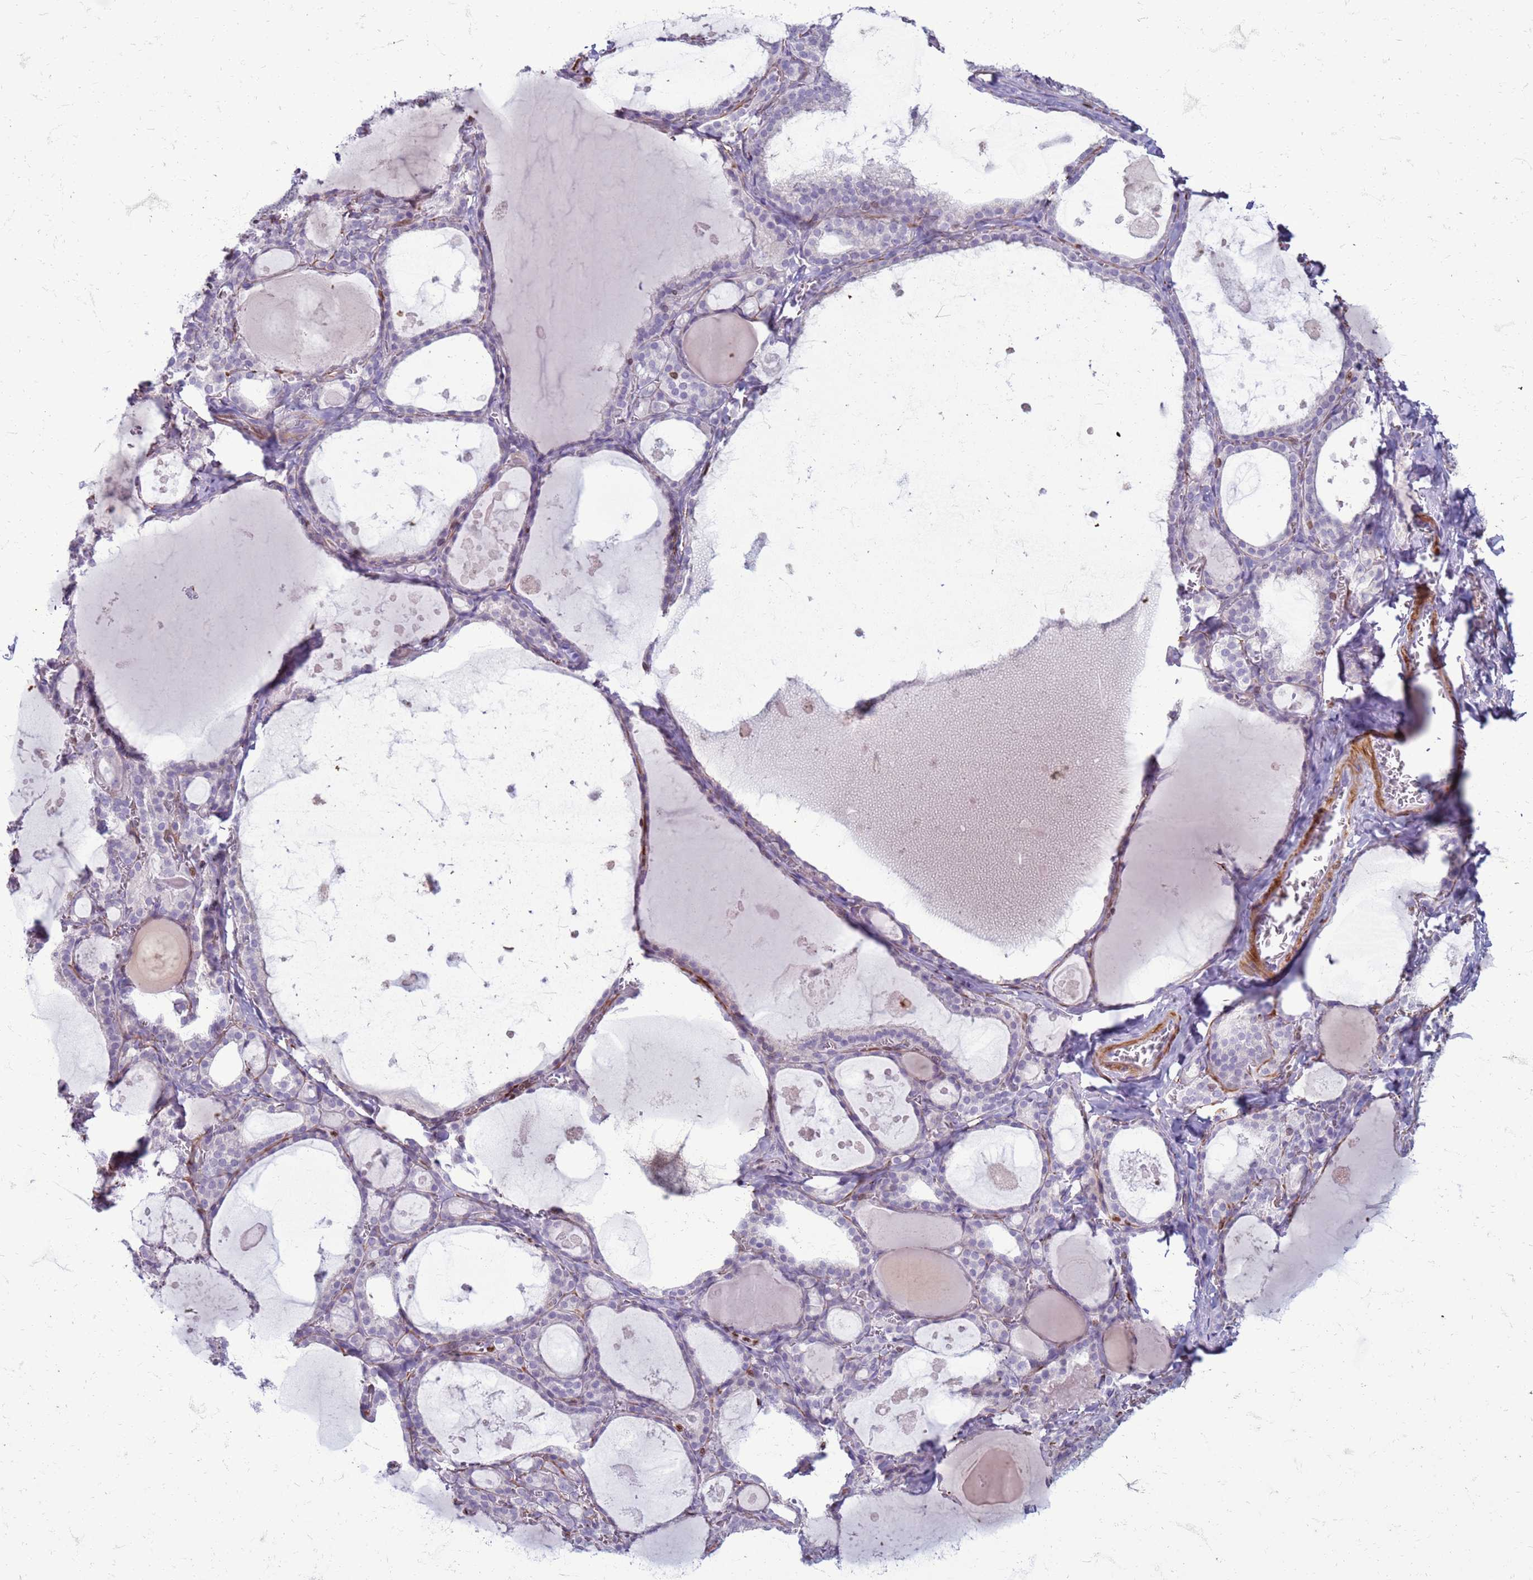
{"staining": {"intensity": "weak", "quantity": "<25%", "location": "cytoplasmic/membranous,nuclear"}, "tissue": "thyroid gland", "cell_type": "Glandular cells", "image_type": "normal", "snomed": [{"axis": "morphology", "description": "Normal tissue, NOS"}, {"axis": "topography", "description": "Thyroid gland"}], "caption": "Immunohistochemistry of benign human thyroid gland shows no positivity in glandular cells. Brightfield microscopy of immunohistochemistry (IHC) stained with DAB (3,3'-diaminobenzidine) (brown) and hematoxylin (blue), captured at high magnification.", "gene": "METTL25B", "patient": {"sex": "male", "age": 56}}